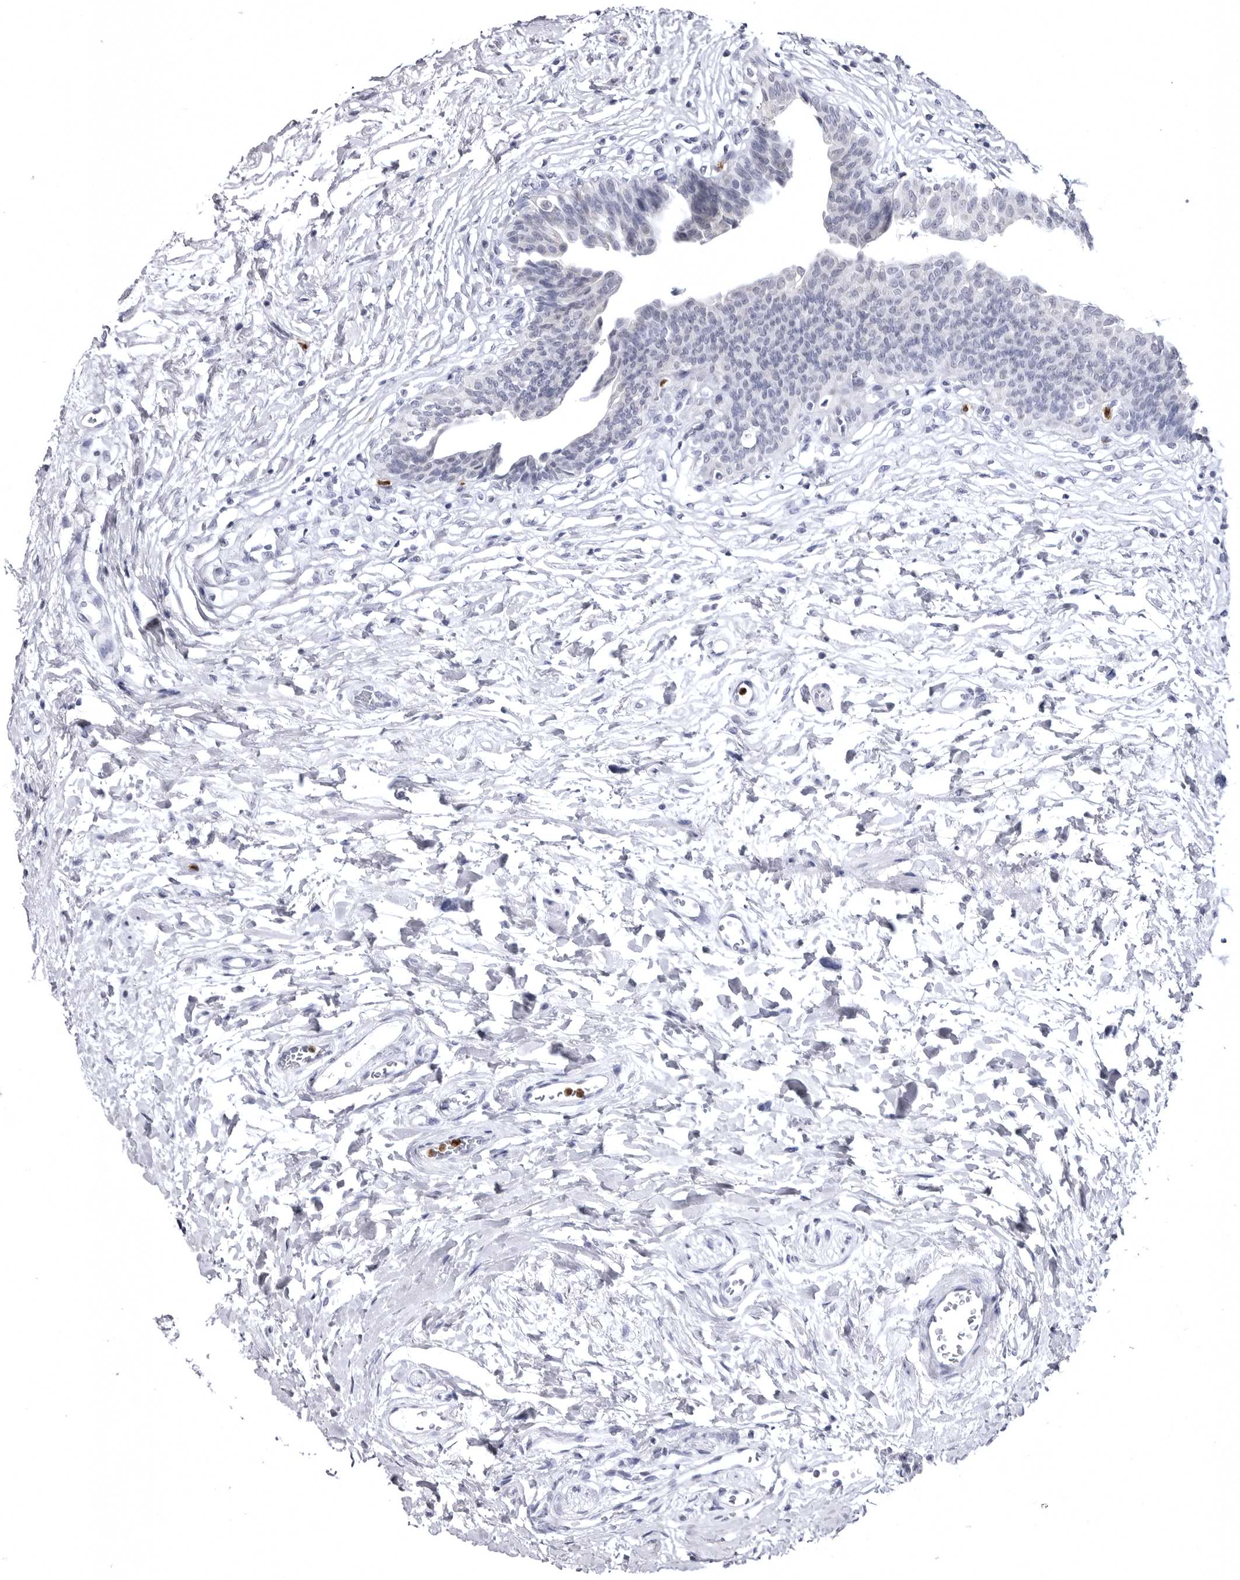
{"staining": {"intensity": "negative", "quantity": "none", "location": "none"}, "tissue": "urinary bladder", "cell_type": "Urothelial cells", "image_type": "normal", "snomed": [{"axis": "morphology", "description": "Normal tissue, NOS"}, {"axis": "topography", "description": "Urinary bladder"}], "caption": "DAB (3,3'-diaminobenzidine) immunohistochemical staining of normal urinary bladder reveals no significant expression in urothelial cells. (DAB immunohistochemistry (IHC) with hematoxylin counter stain).", "gene": "STAP2", "patient": {"sex": "male", "age": 83}}